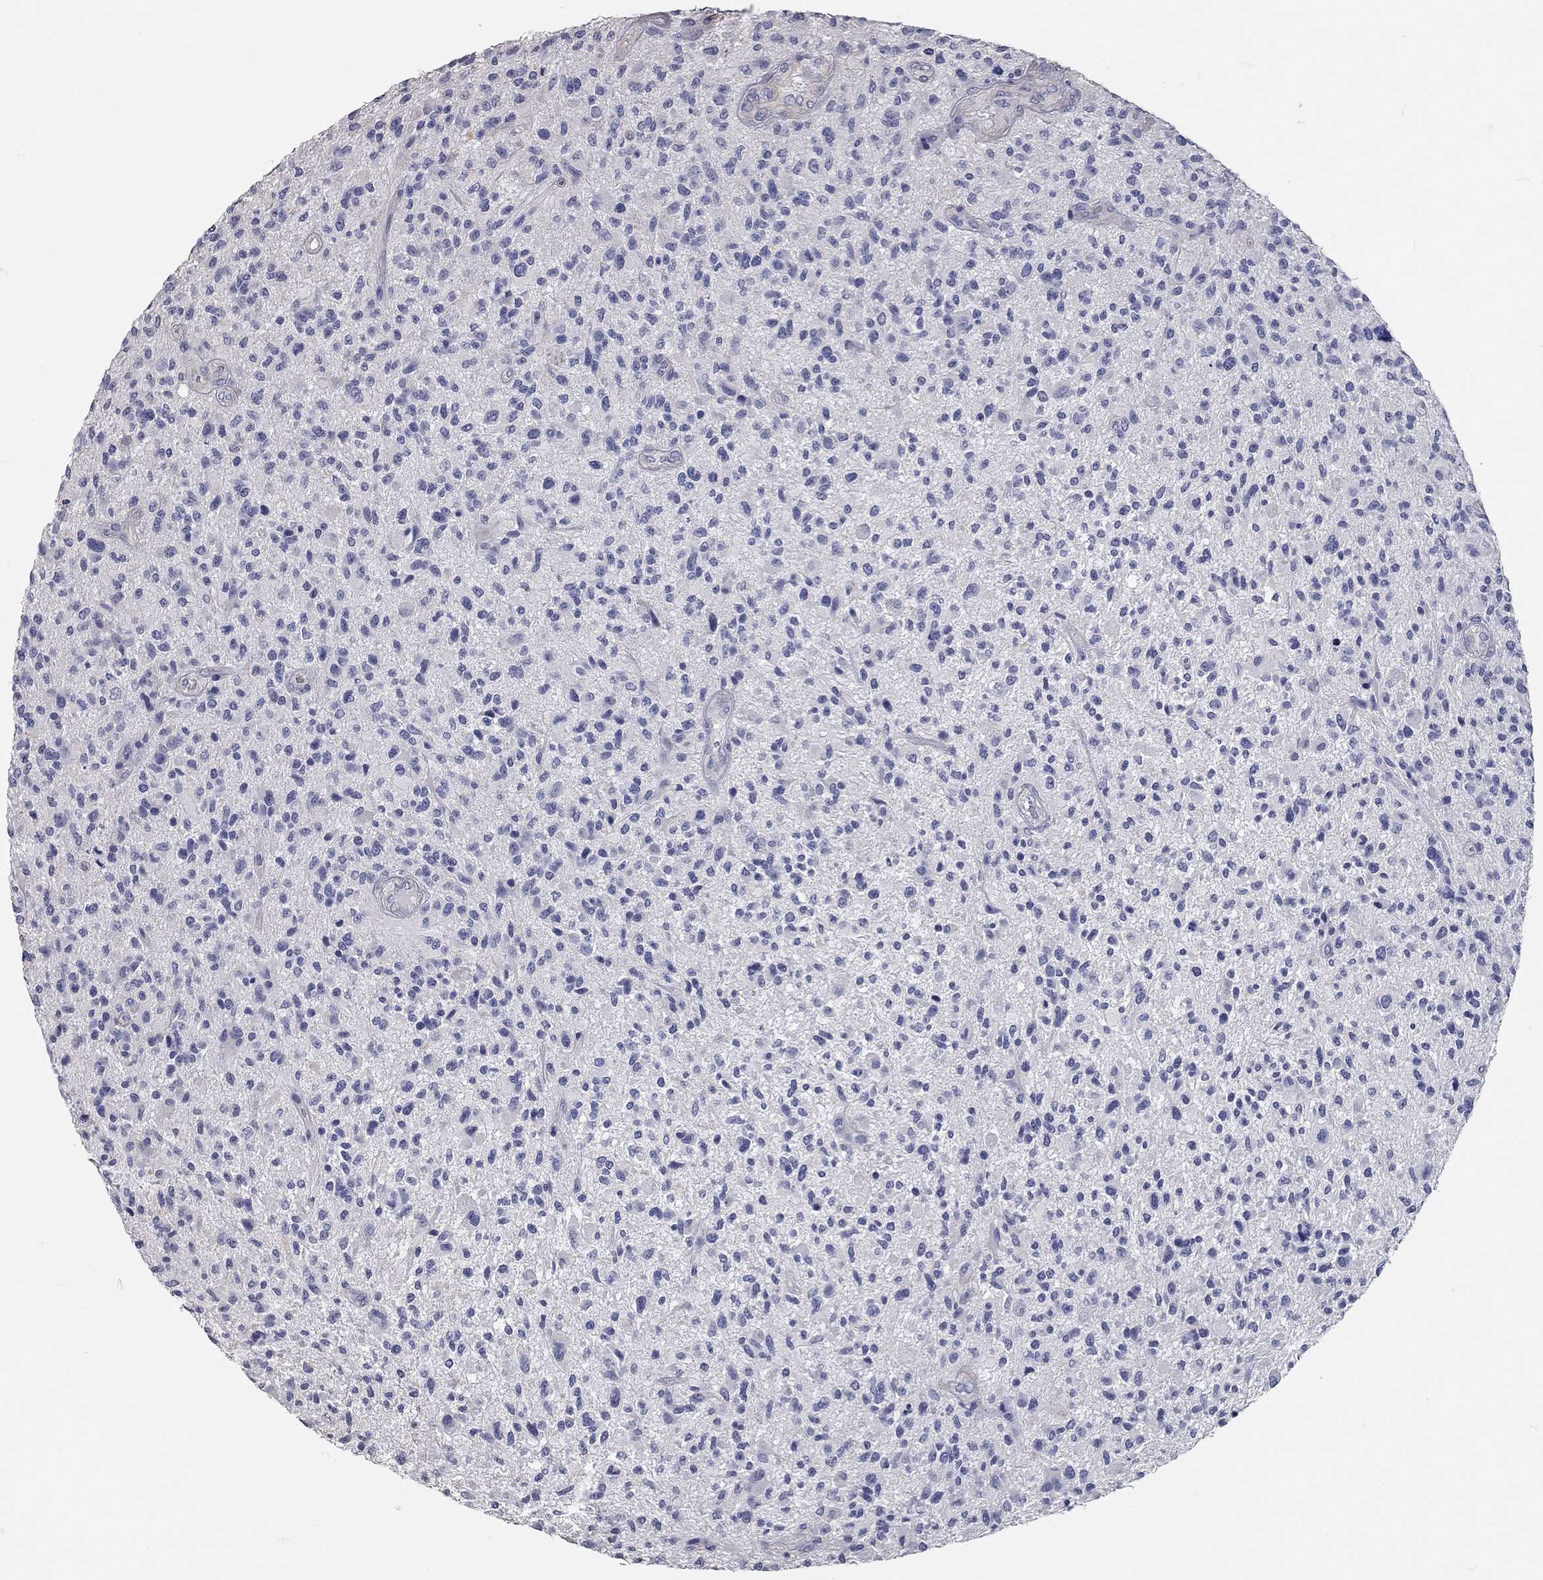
{"staining": {"intensity": "negative", "quantity": "none", "location": "none"}, "tissue": "glioma", "cell_type": "Tumor cells", "image_type": "cancer", "snomed": [{"axis": "morphology", "description": "Glioma, malignant, High grade"}, {"axis": "topography", "description": "Brain"}], "caption": "Immunohistochemistry histopathology image of human malignant glioma (high-grade) stained for a protein (brown), which displays no staining in tumor cells.", "gene": "C10orf90", "patient": {"sex": "male", "age": 47}}